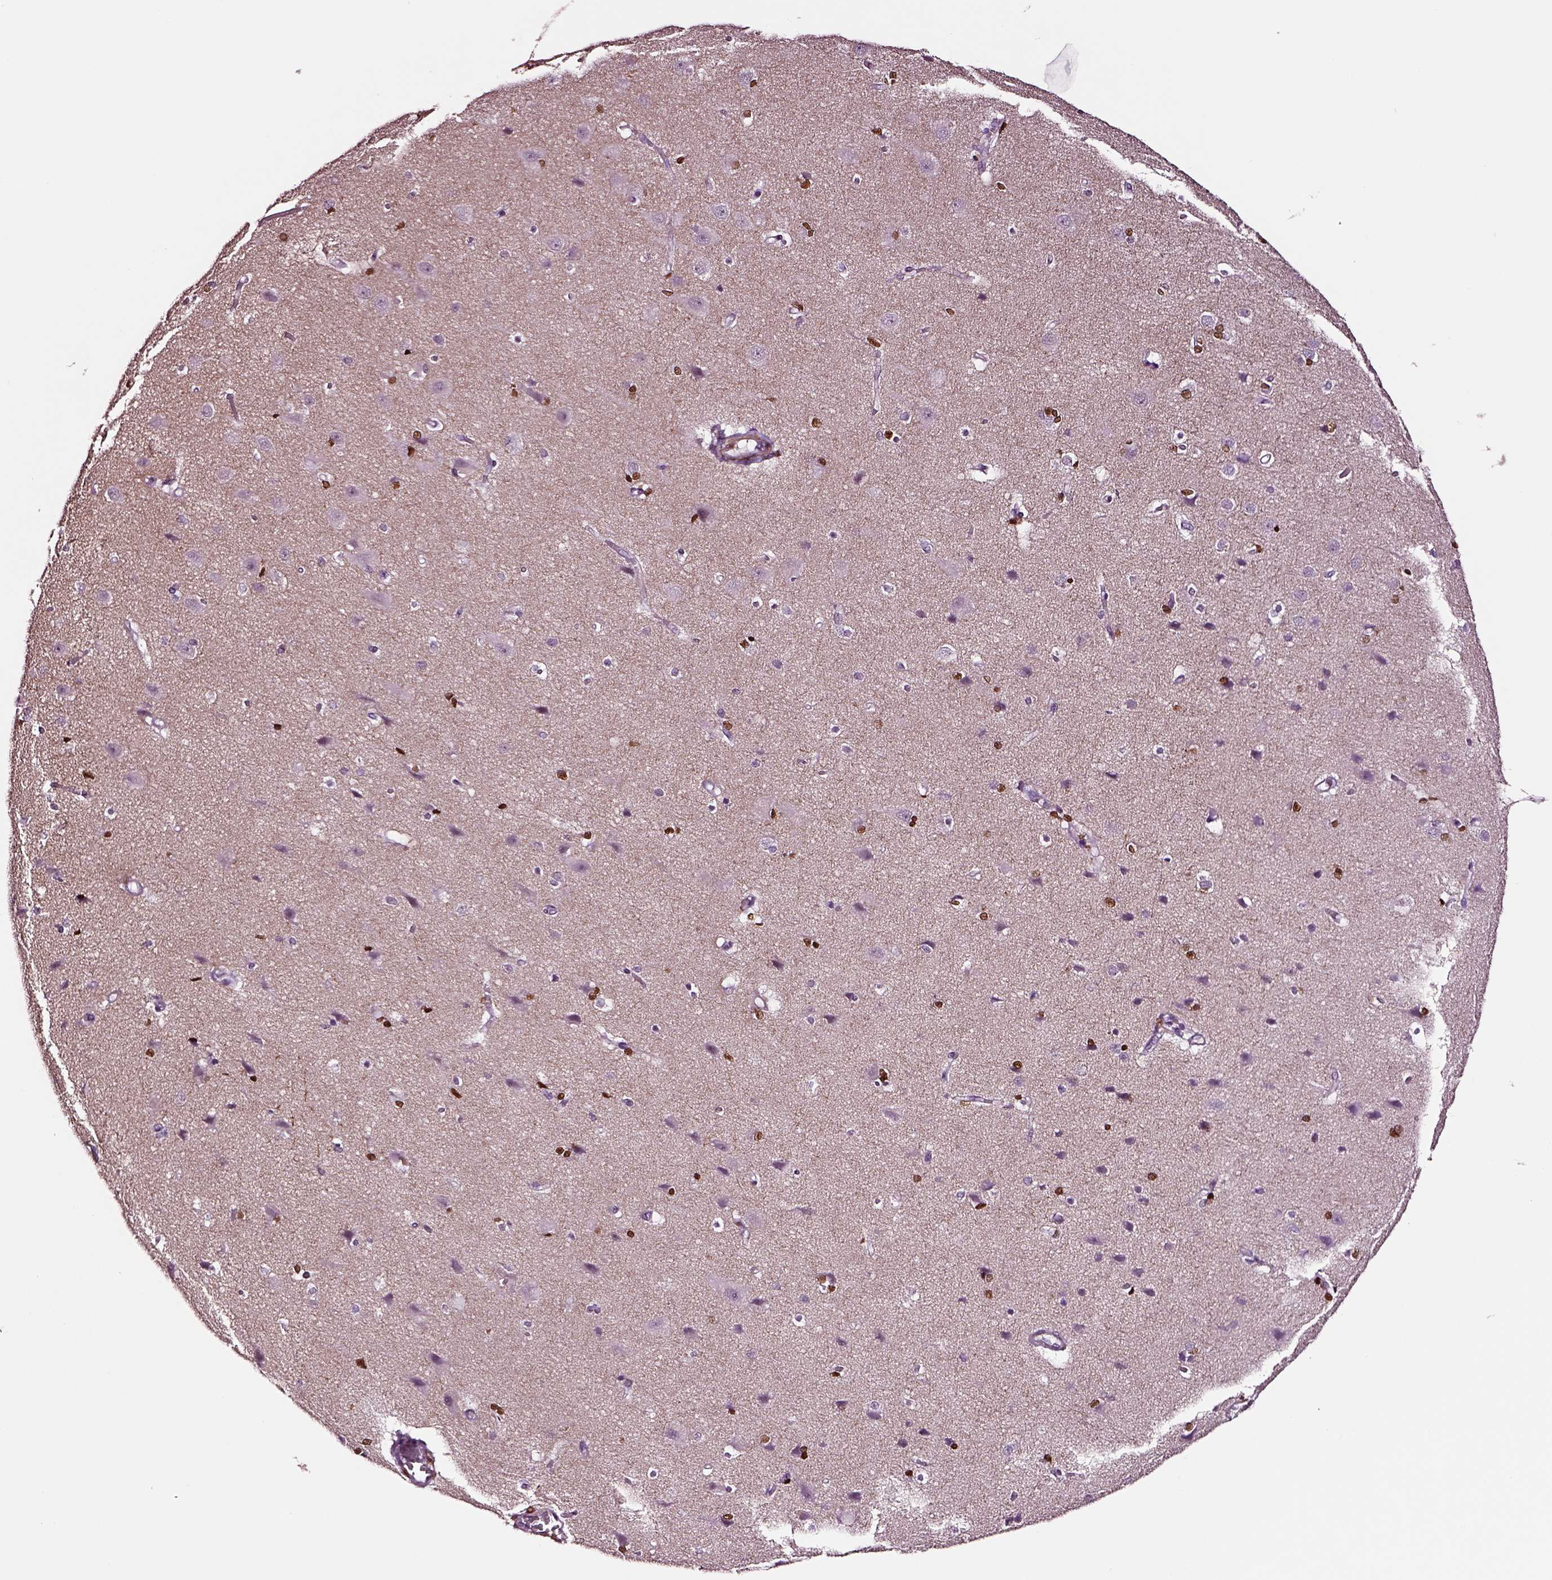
{"staining": {"intensity": "negative", "quantity": "none", "location": "none"}, "tissue": "cerebral cortex", "cell_type": "Endothelial cells", "image_type": "normal", "snomed": [{"axis": "morphology", "description": "Normal tissue, NOS"}, {"axis": "topography", "description": "Cerebral cortex"}], "caption": "Immunohistochemistry (IHC) histopathology image of benign cerebral cortex: human cerebral cortex stained with DAB (3,3'-diaminobenzidine) displays no significant protein positivity in endothelial cells. (DAB (3,3'-diaminobenzidine) IHC with hematoxylin counter stain).", "gene": "SOX10", "patient": {"sex": "male", "age": 37}}